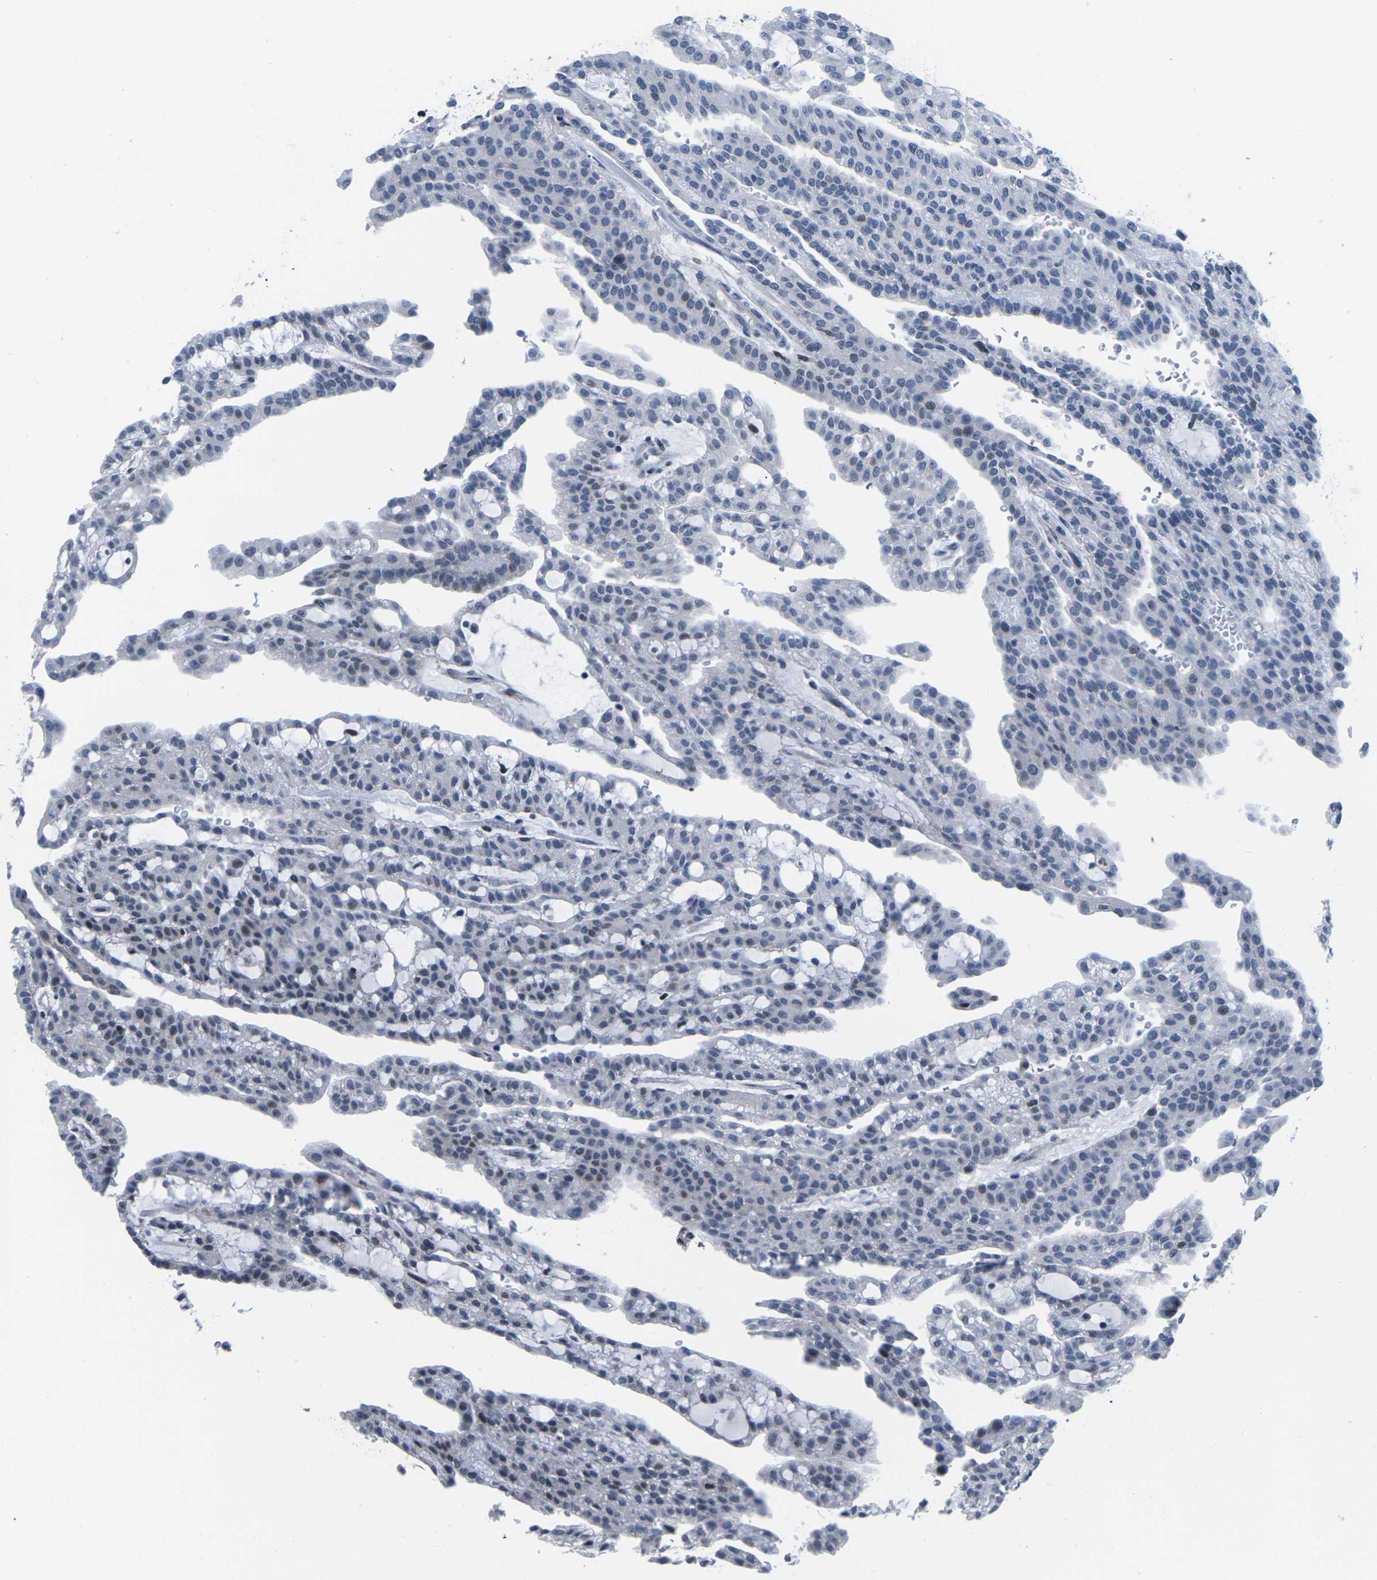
{"staining": {"intensity": "negative", "quantity": "none", "location": "none"}, "tissue": "renal cancer", "cell_type": "Tumor cells", "image_type": "cancer", "snomed": [{"axis": "morphology", "description": "Adenocarcinoma, NOS"}, {"axis": "topography", "description": "Kidney"}], "caption": "High power microscopy photomicrograph of an IHC histopathology image of adenocarcinoma (renal), revealing no significant staining in tumor cells.", "gene": "CDC73", "patient": {"sex": "male", "age": 63}}